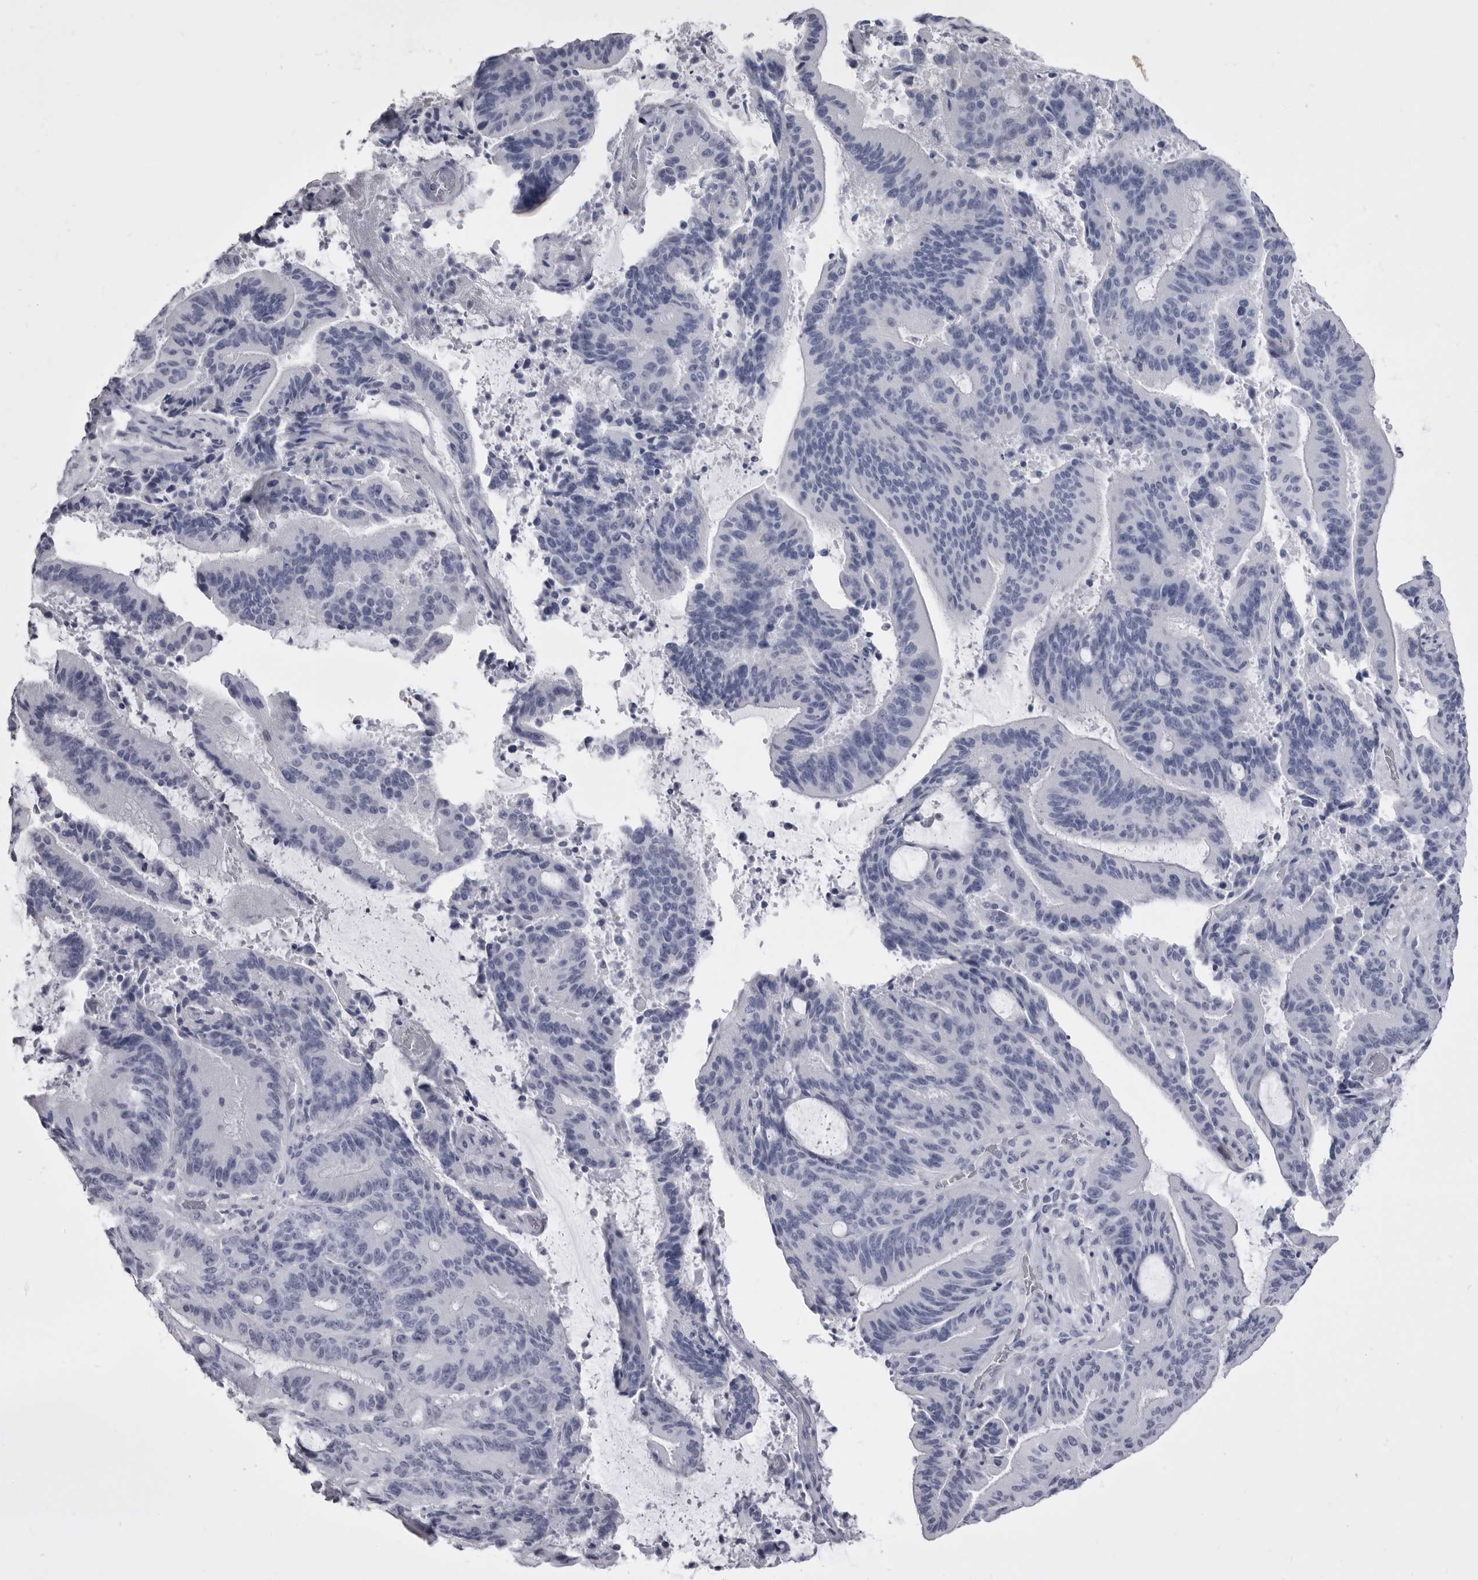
{"staining": {"intensity": "negative", "quantity": "none", "location": "none"}, "tissue": "liver cancer", "cell_type": "Tumor cells", "image_type": "cancer", "snomed": [{"axis": "morphology", "description": "Normal tissue, NOS"}, {"axis": "morphology", "description": "Cholangiocarcinoma"}, {"axis": "topography", "description": "Liver"}, {"axis": "topography", "description": "Peripheral nerve tissue"}], "caption": "Tumor cells are negative for brown protein staining in liver cancer (cholangiocarcinoma).", "gene": "ANK2", "patient": {"sex": "female", "age": 73}}